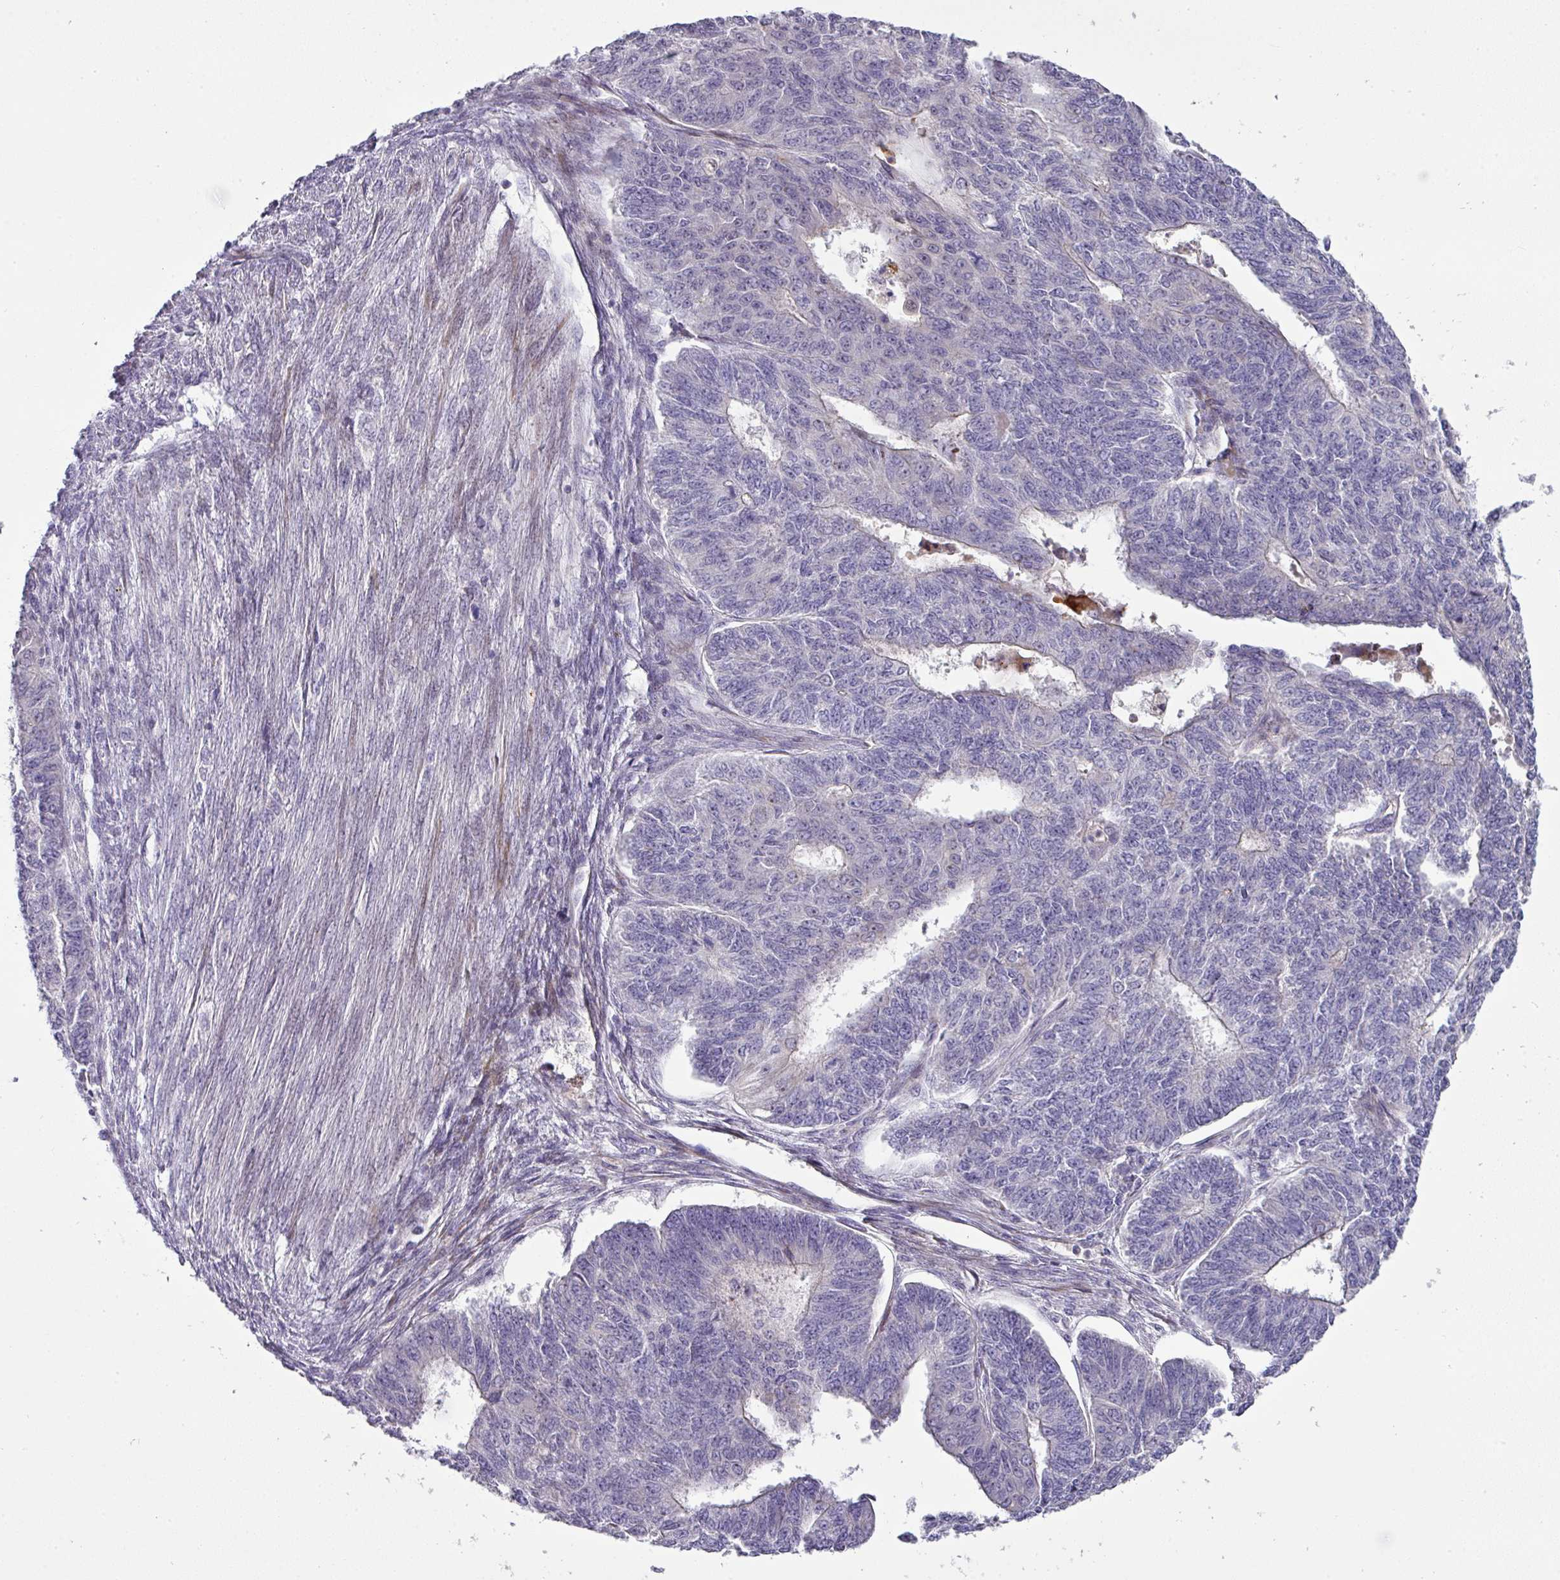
{"staining": {"intensity": "negative", "quantity": "none", "location": "none"}, "tissue": "endometrial cancer", "cell_type": "Tumor cells", "image_type": "cancer", "snomed": [{"axis": "morphology", "description": "Adenocarcinoma, NOS"}, {"axis": "topography", "description": "Endometrium"}], "caption": "Immunohistochemistry (IHC) photomicrograph of human endometrial adenocarcinoma stained for a protein (brown), which exhibits no staining in tumor cells. The staining is performed using DAB brown chromogen with nuclei counter-stained in using hematoxylin.", "gene": "ATP6V1F", "patient": {"sex": "female", "age": 32}}